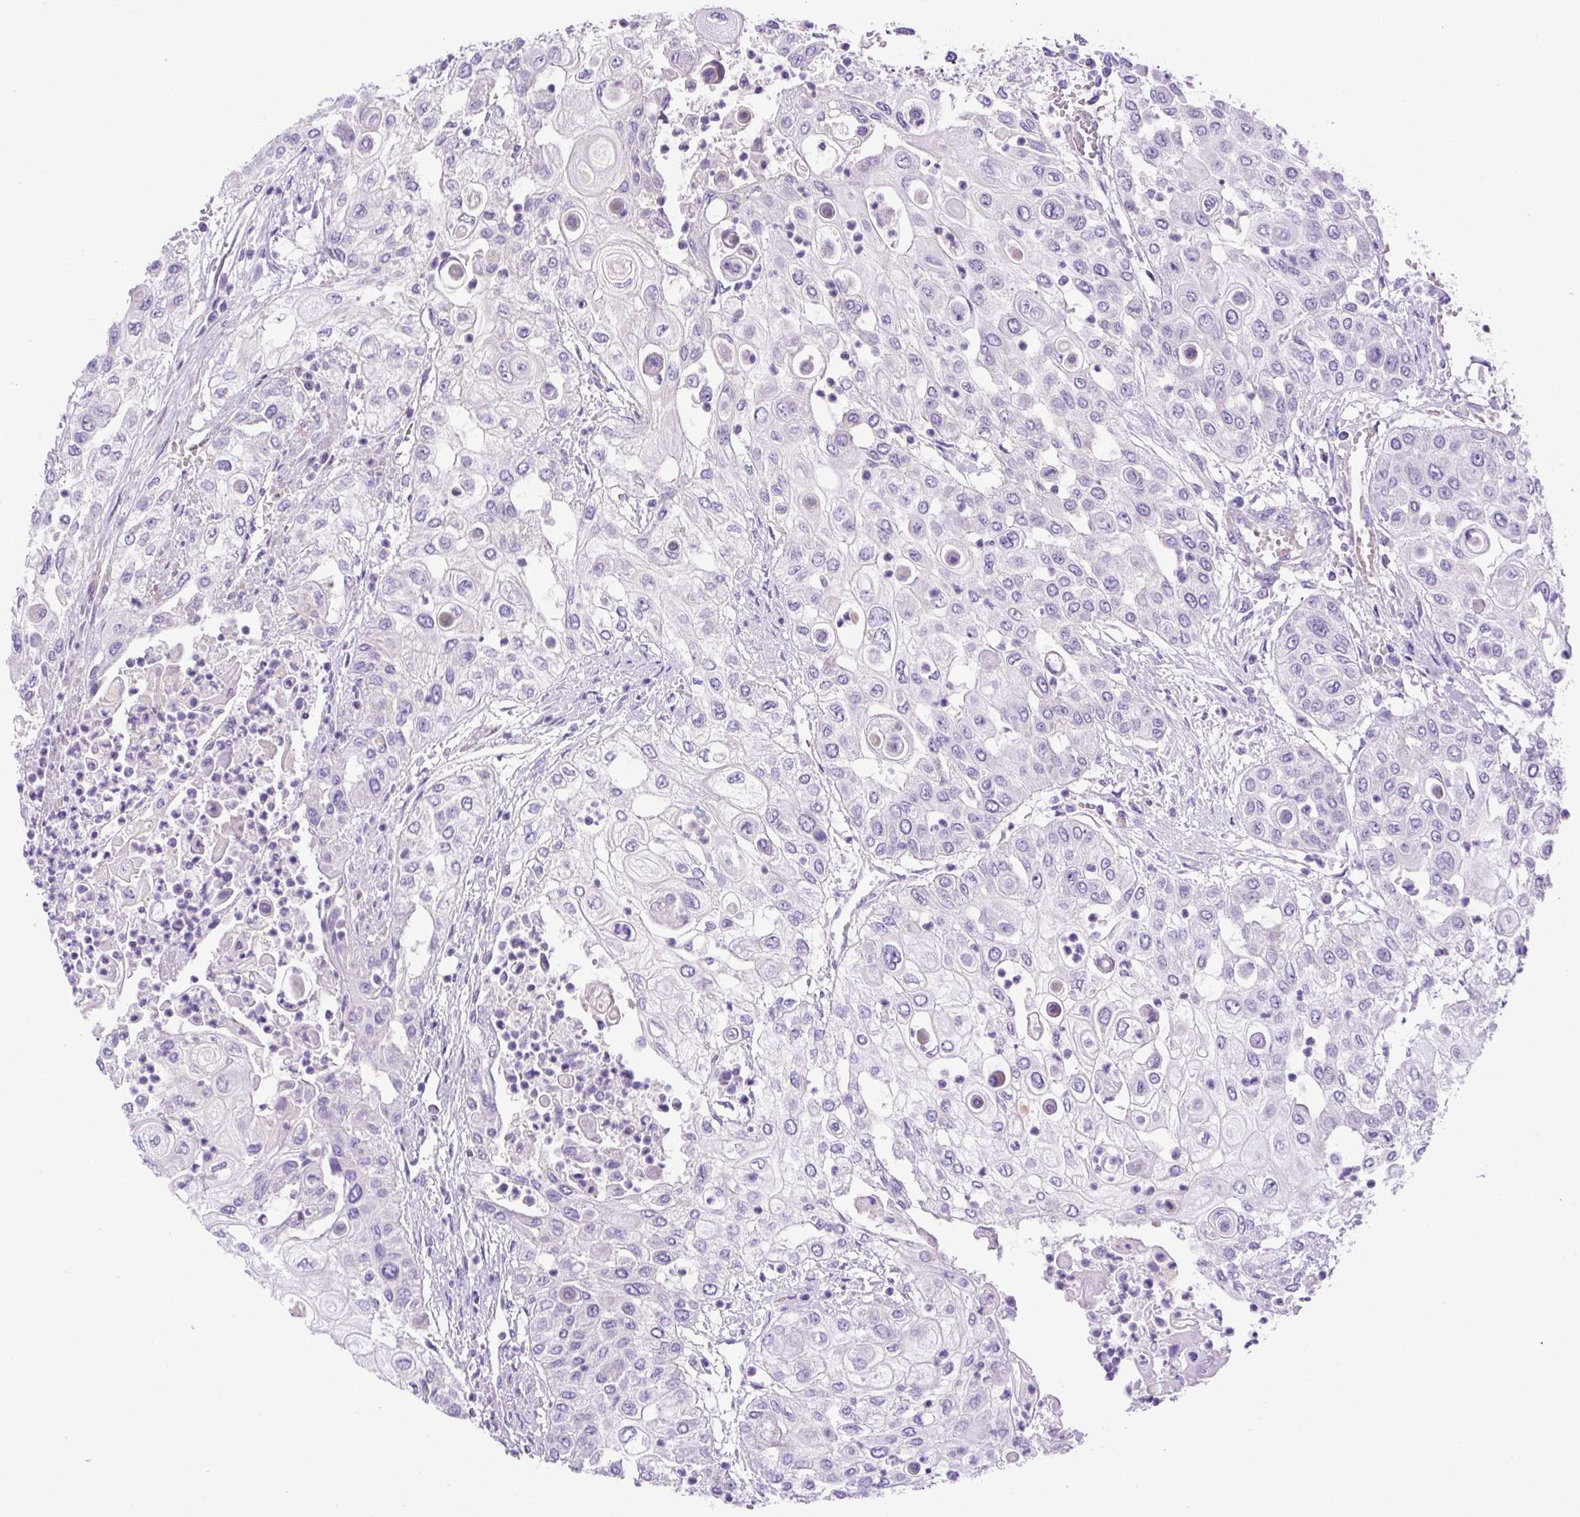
{"staining": {"intensity": "negative", "quantity": "none", "location": "none"}, "tissue": "urothelial cancer", "cell_type": "Tumor cells", "image_type": "cancer", "snomed": [{"axis": "morphology", "description": "Urothelial carcinoma, High grade"}, {"axis": "topography", "description": "Urinary bladder"}], "caption": "The immunohistochemistry photomicrograph has no significant positivity in tumor cells of urothelial carcinoma (high-grade) tissue.", "gene": "NPTN", "patient": {"sex": "female", "age": 79}}